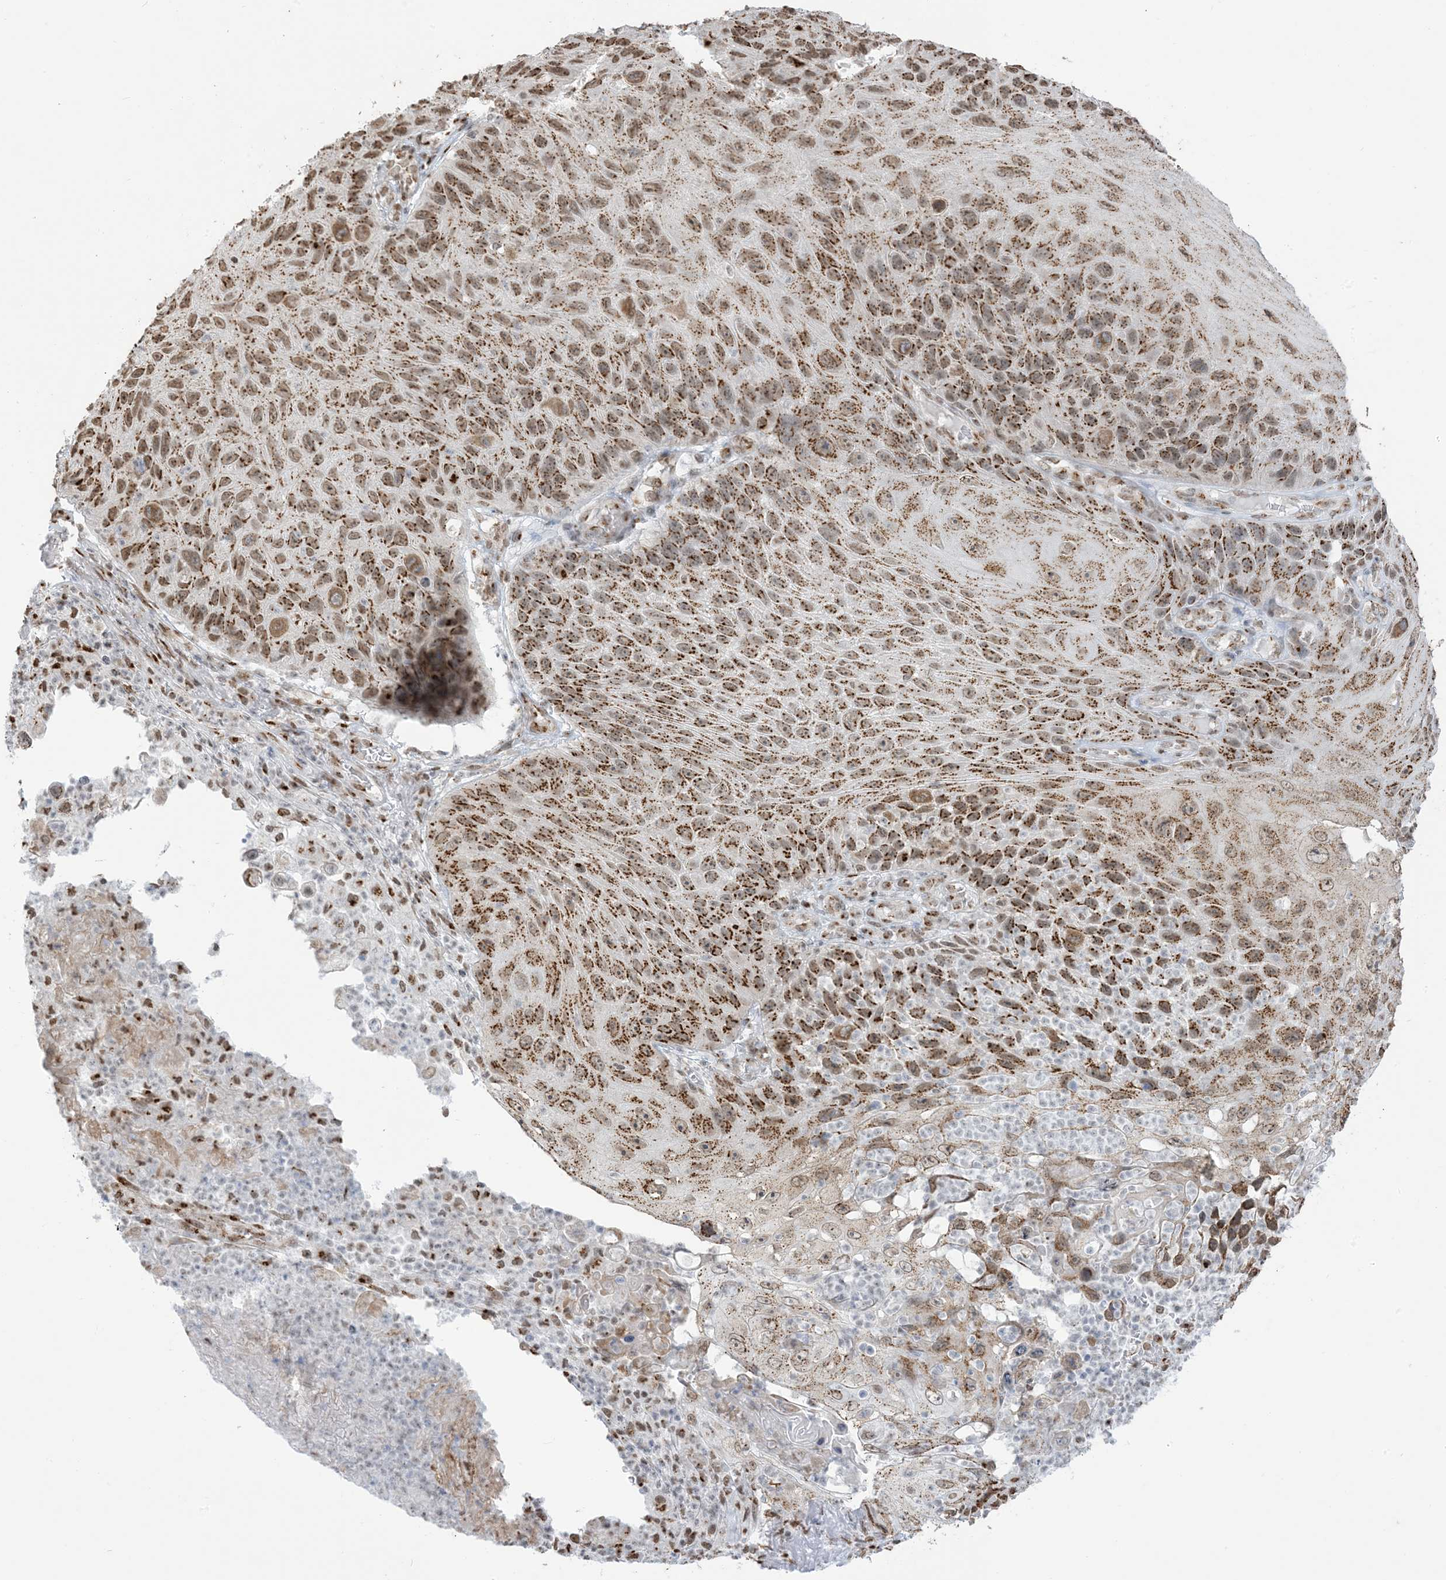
{"staining": {"intensity": "moderate", "quantity": ">75%", "location": "cytoplasmic/membranous,nuclear"}, "tissue": "skin cancer", "cell_type": "Tumor cells", "image_type": "cancer", "snomed": [{"axis": "morphology", "description": "Squamous cell carcinoma, NOS"}, {"axis": "topography", "description": "Skin"}], "caption": "Moderate cytoplasmic/membranous and nuclear protein staining is seen in about >75% of tumor cells in skin cancer (squamous cell carcinoma).", "gene": "GPR107", "patient": {"sex": "female", "age": 88}}